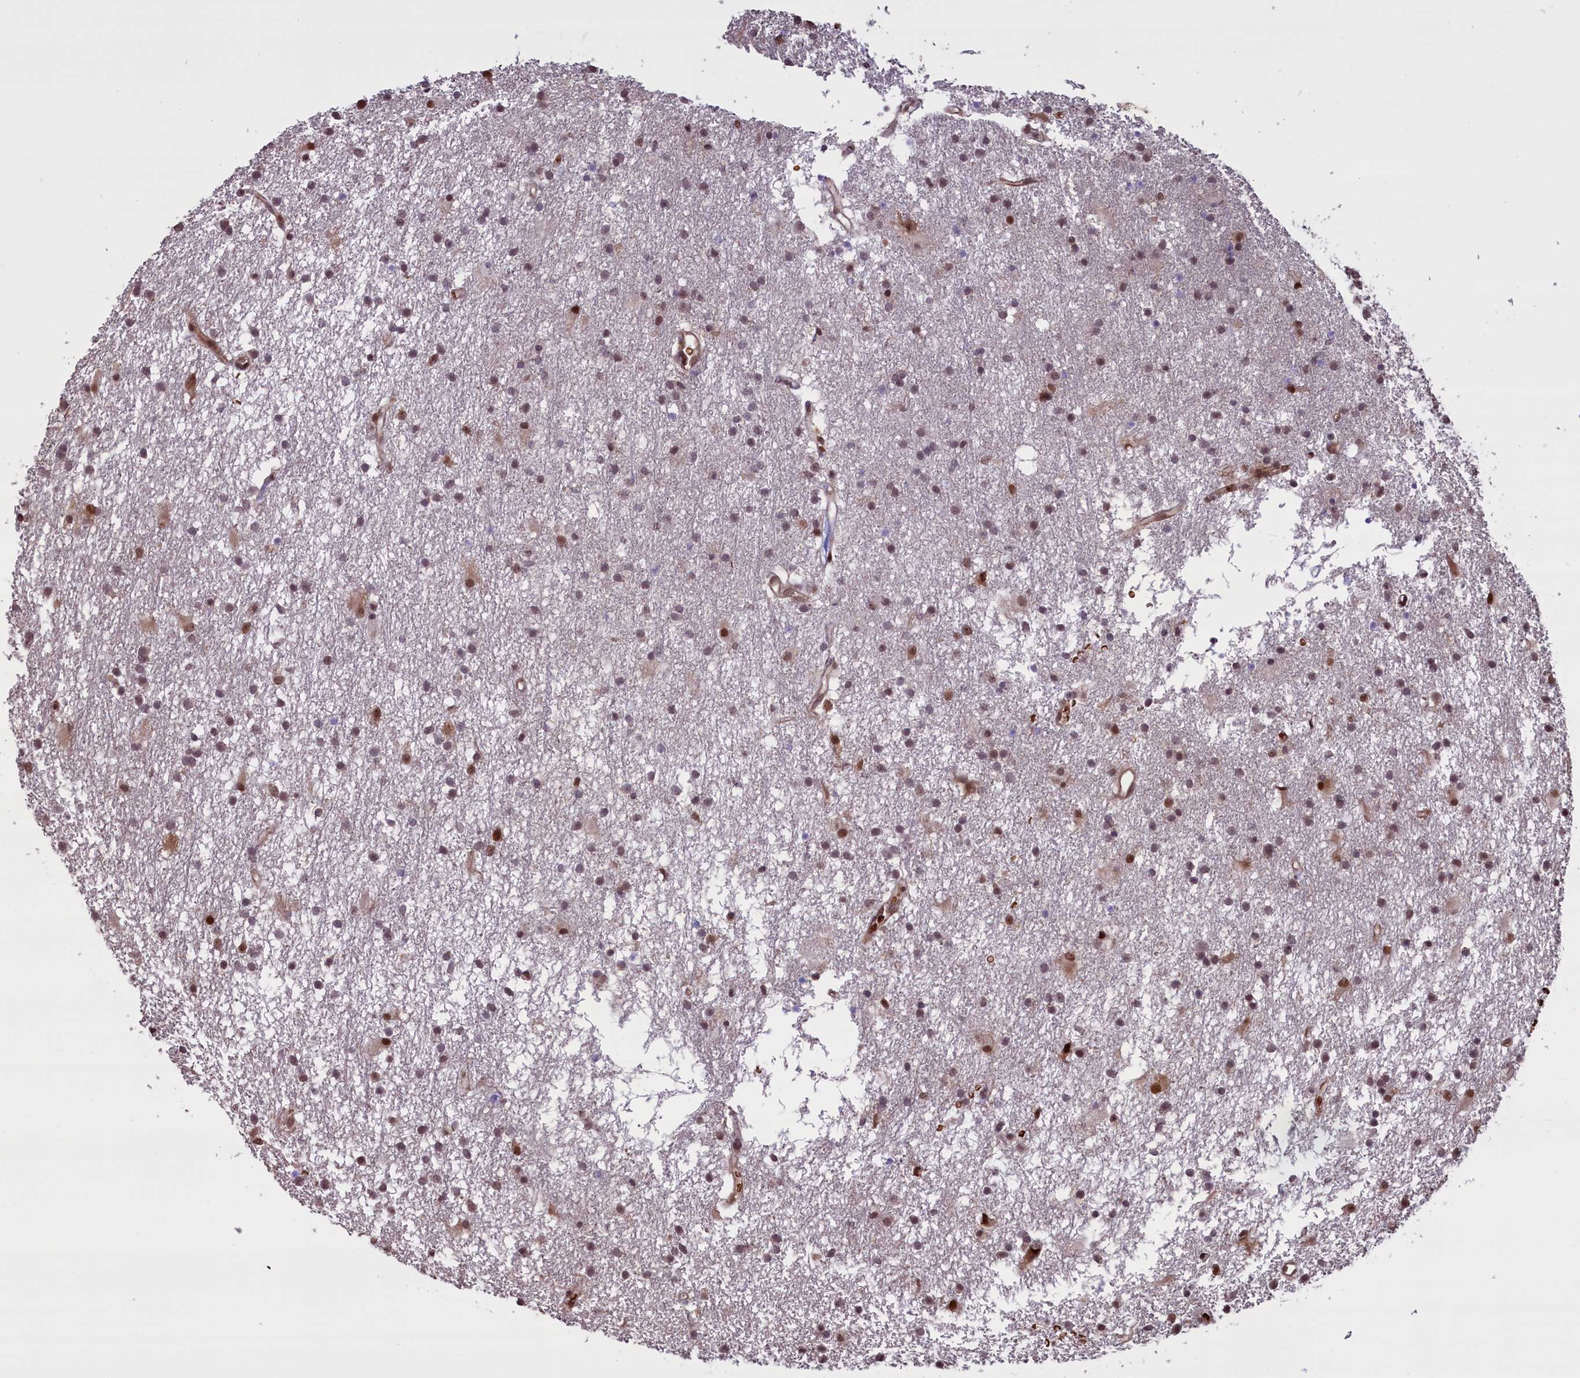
{"staining": {"intensity": "moderate", "quantity": "25%-75%", "location": "nuclear"}, "tissue": "glioma", "cell_type": "Tumor cells", "image_type": "cancer", "snomed": [{"axis": "morphology", "description": "Glioma, malignant, High grade"}, {"axis": "topography", "description": "Brain"}], "caption": "Malignant glioma (high-grade) stained for a protein shows moderate nuclear positivity in tumor cells.", "gene": "SHFL", "patient": {"sex": "male", "age": 77}}